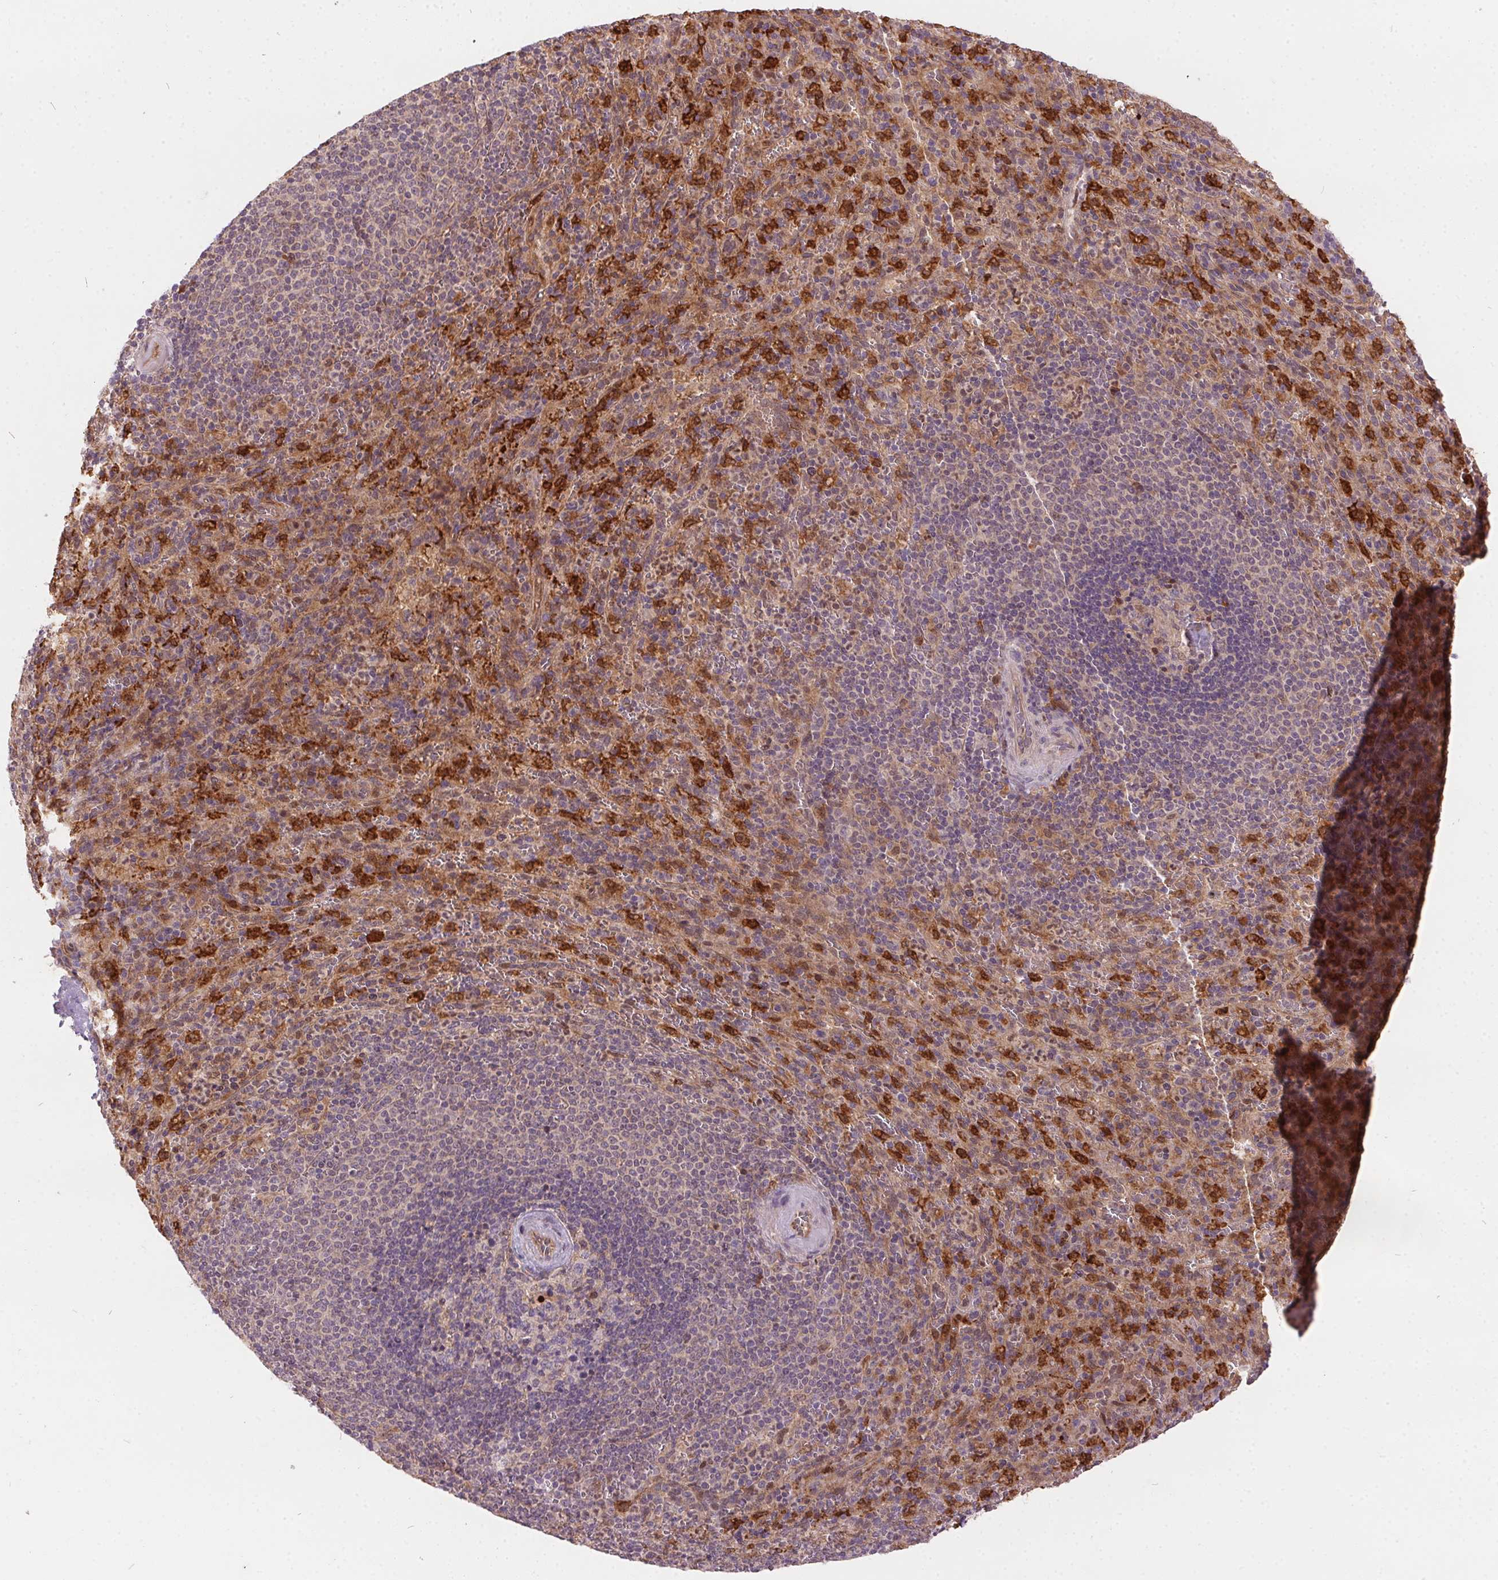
{"staining": {"intensity": "moderate", "quantity": "<25%", "location": "cytoplasmic/membranous,nuclear"}, "tissue": "spleen", "cell_type": "Cells in red pulp", "image_type": "normal", "snomed": [{"axis": "morphology", "description": "Normal tissue, NOS"}, {"axis": "topography", "description": "Spleen"}], "caption": "Immunohistochemistry photomicrograph of unremarkable human spleen stained for a protein (brown), which displays low levels of moderate cytoplasmic/membranous,nuclear positivity in approximately <25% of cells in red pulp.", "gene": "NUDT16", "patient": {"sex": "male", "age": 57}}